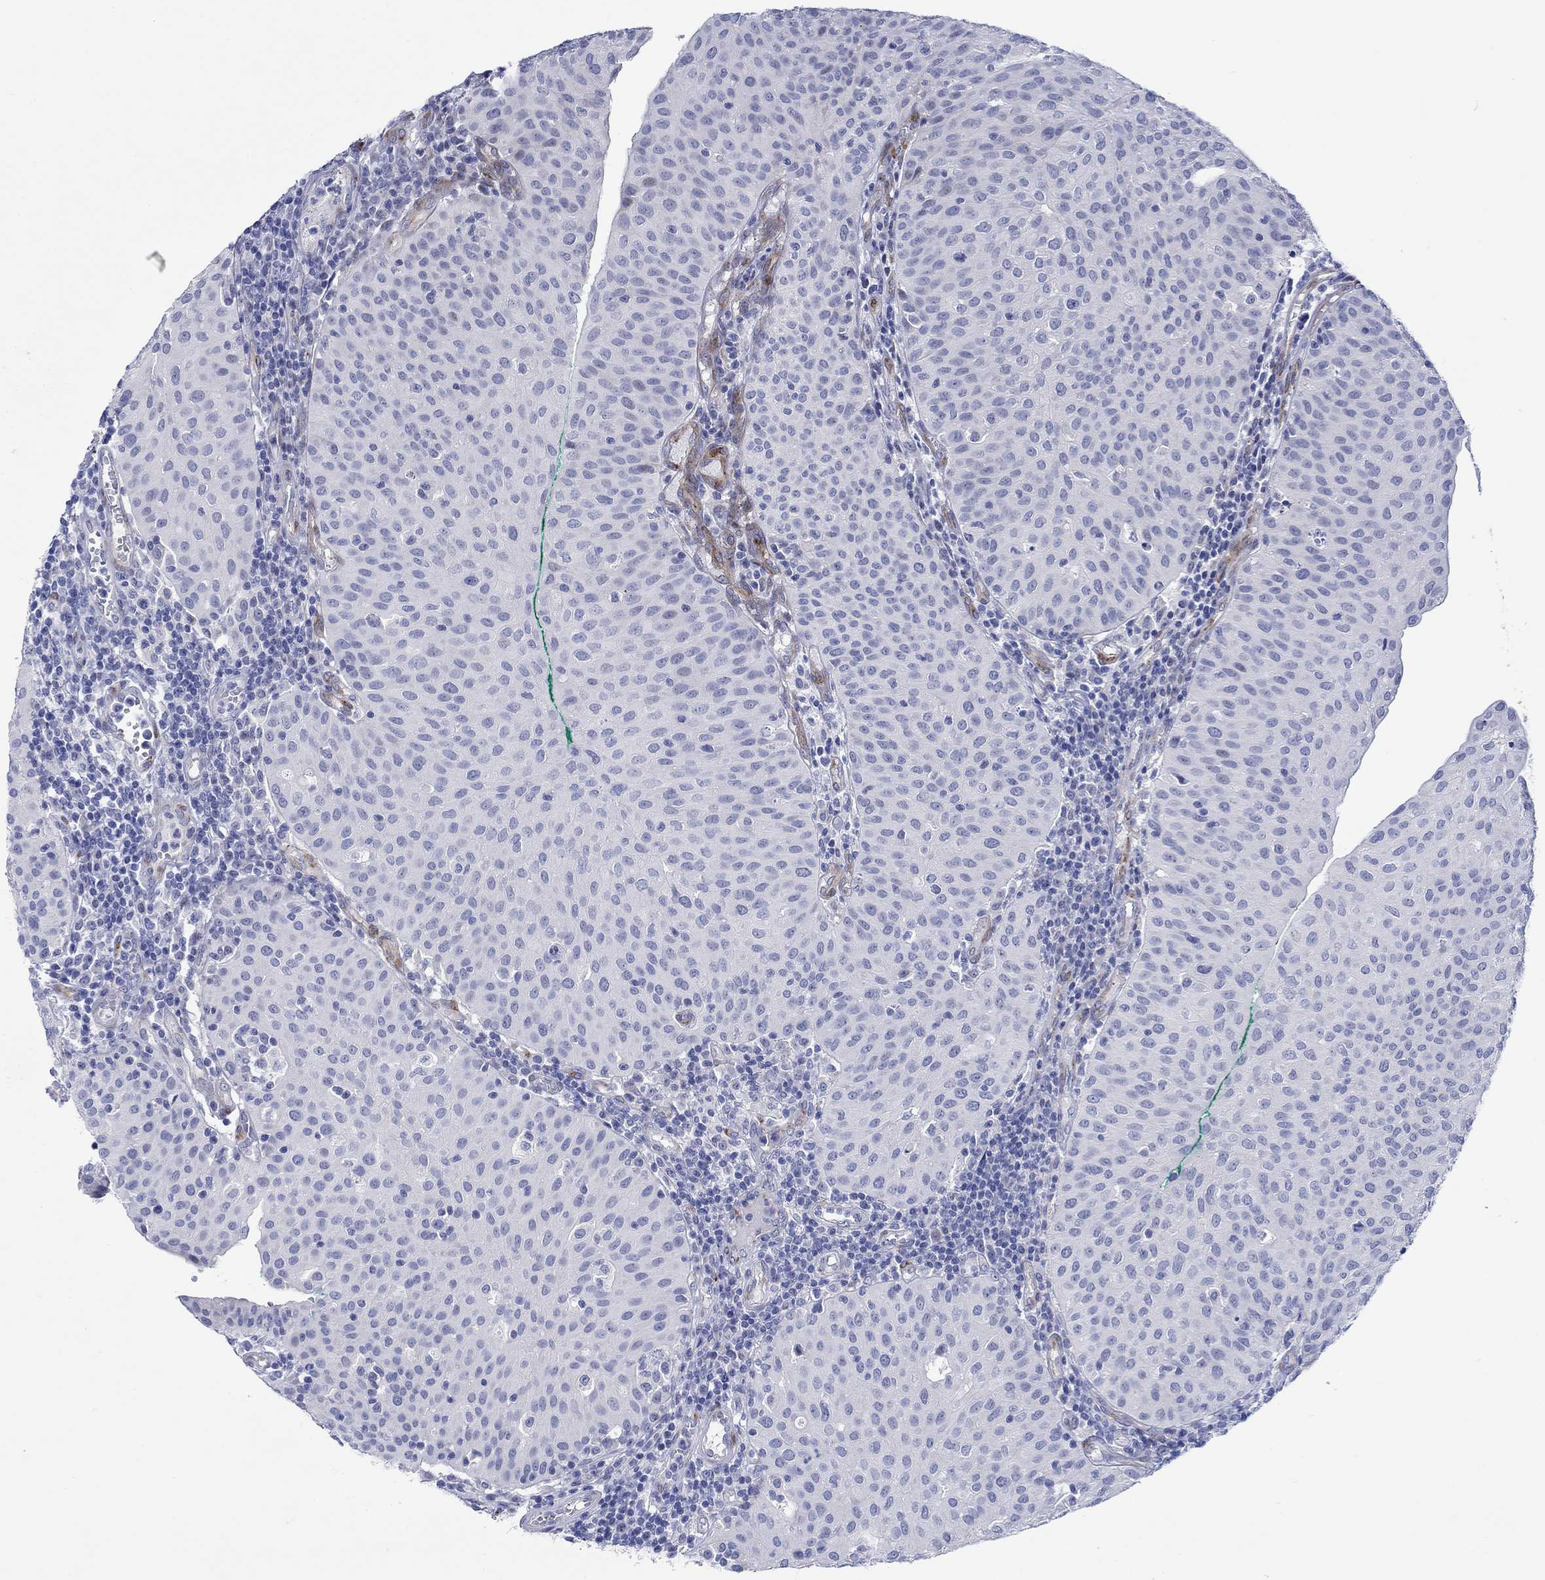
{"staining": {"intensity": "negative", "quantity": "none", "location": "none"}, "tissue": "urothelial cancer", "cell_type": "Tumor cells", "image_type": "cancer", "snomed": [{"axis": "morphology", "description": "Urothelial carcinoma, Low grade"}, {"axis": "topography", "description": "Urinary bladder"}], "caption": "This is an immunohistochemistry (IHC) histopathology image of low-grade urothelial carcinoma. There is no expression in tumor cells.", "gene": "KSR2", "patient": {"sex": "male", "age": 54}}